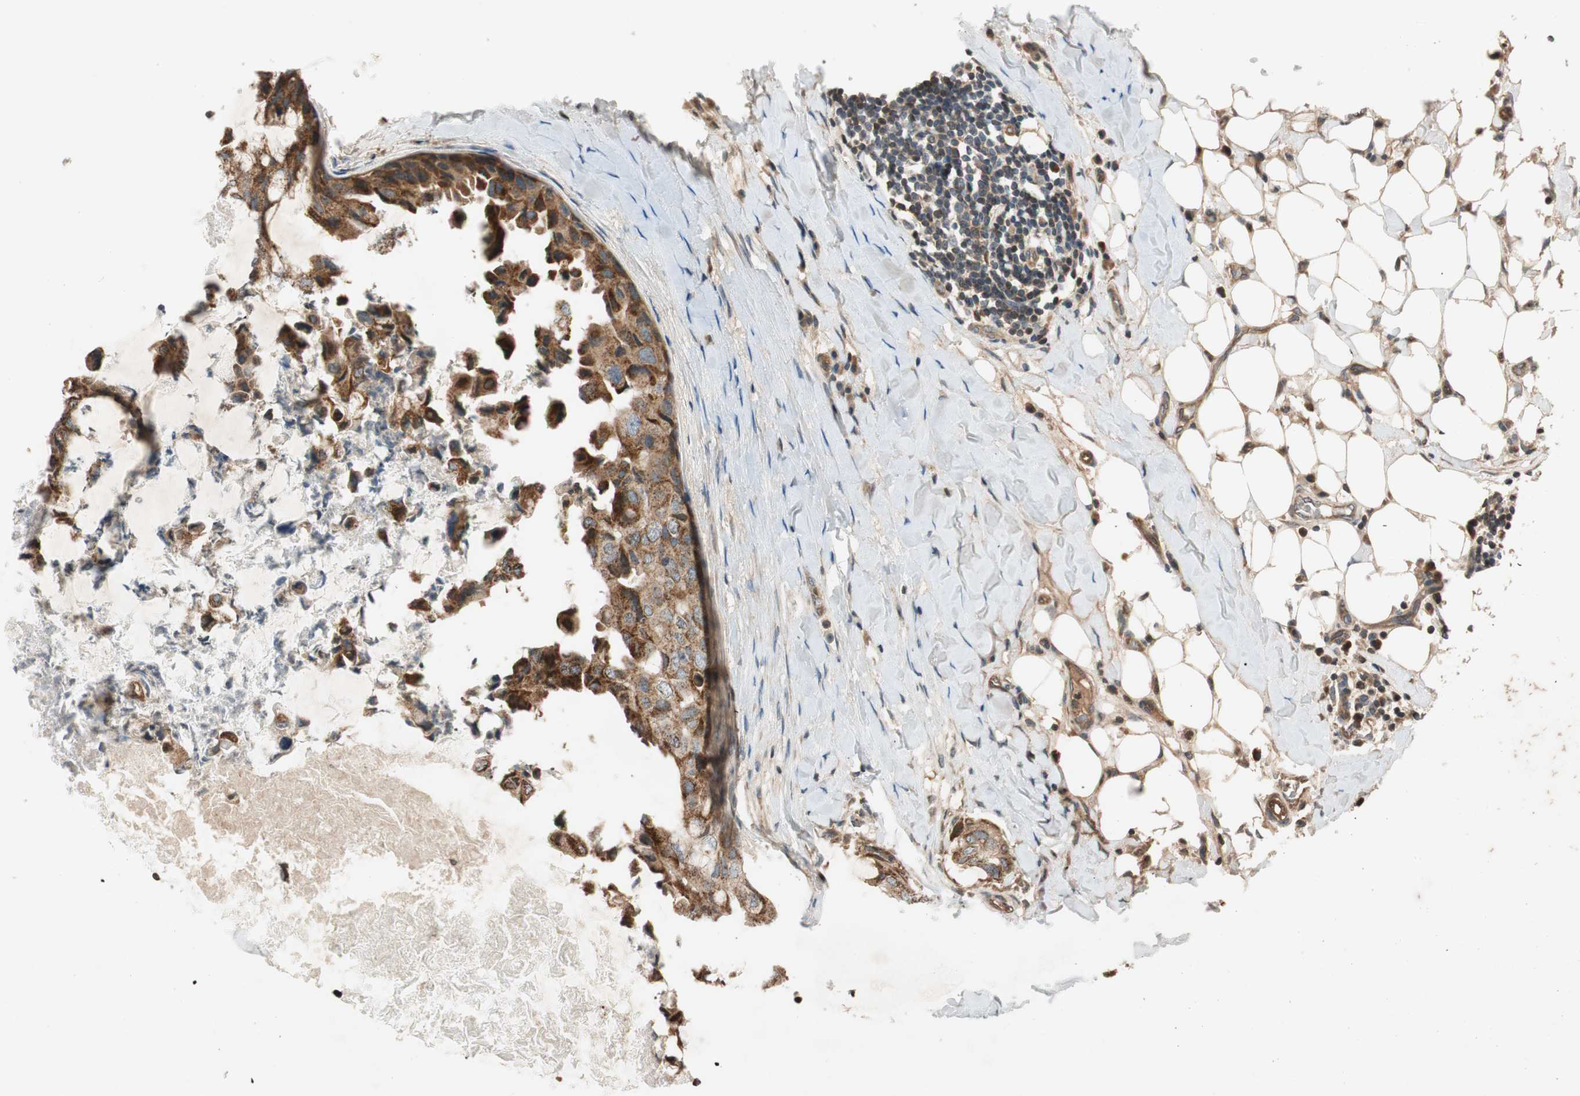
{"staining": {"intensity": "moderate", "quantity": ">75%", "location": "cytoplasmic/membranous"}, "tissue": "breast cancer", "cell_type": "Tumor cells", "image_type": "cancer", "snomed": [{"axis": "morphology", "description": "Duct carcinoma"}, {"axis": "topography", "description": "Breast"}], "caption": "DAB (3,3'-diaminobenzidine) immunohistochemical staining of human breast cancer displays moderate cytoplasmic/membranous protein expression in about >75% of tumor cells.", "gene": "GCLM", "patient": {"sex": "female", "age": 40}}